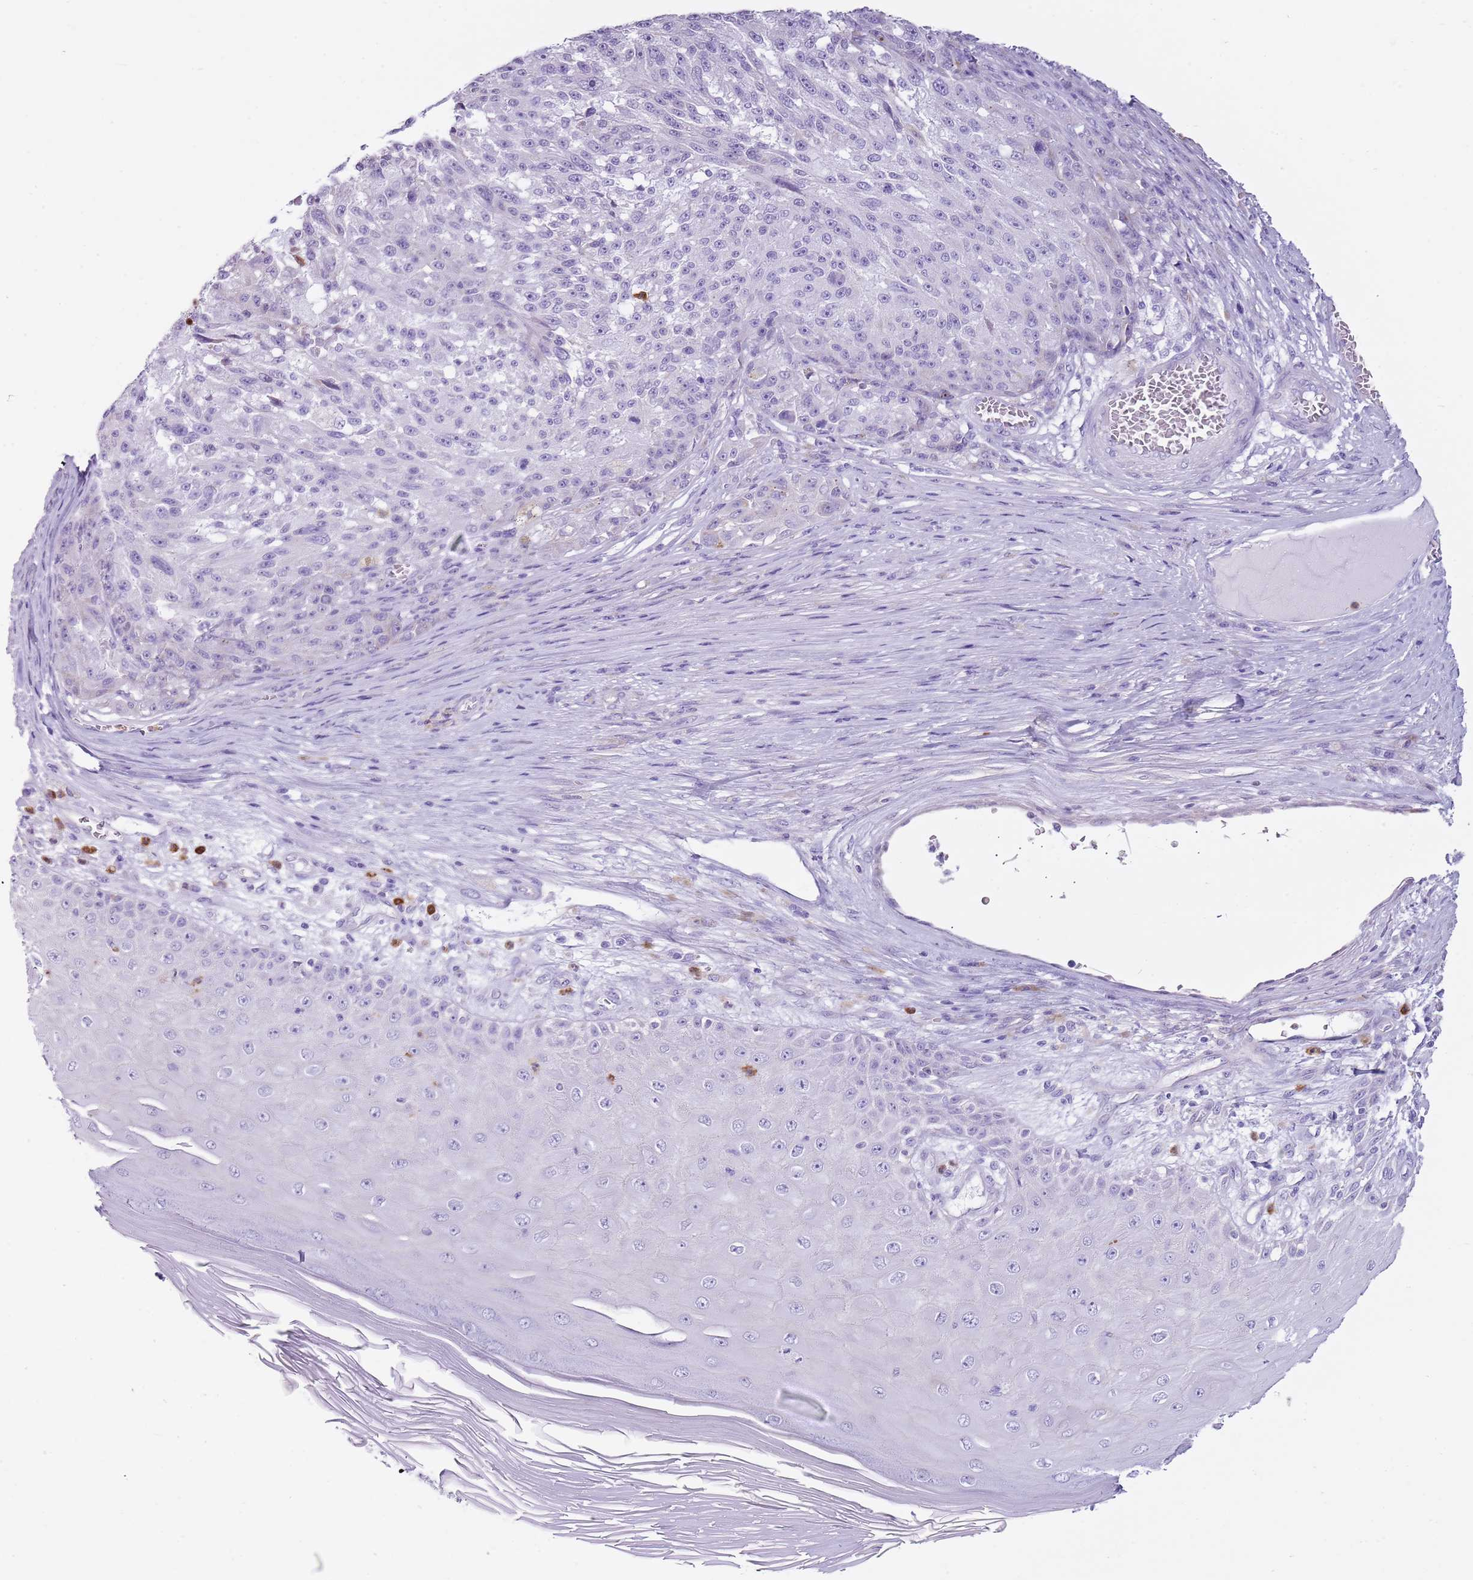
{"staining": {"intensity": "negative", "quantity": "none", "location": "none"}, "tissue": "melanoma", "cell_type": "Tumor cells", "image_type": "cancer", "snomed": [{"axis": "morphology", "description": "Malignant melanoma, NOS"}, {"axis": "topography", "description": "Skin"}], "caption": "Melanoma stained for a protein using immunohistochemistry reveals no expression tumor cells.", "gene": "CD177", "patient": {"sex": "male", "age": 53}}